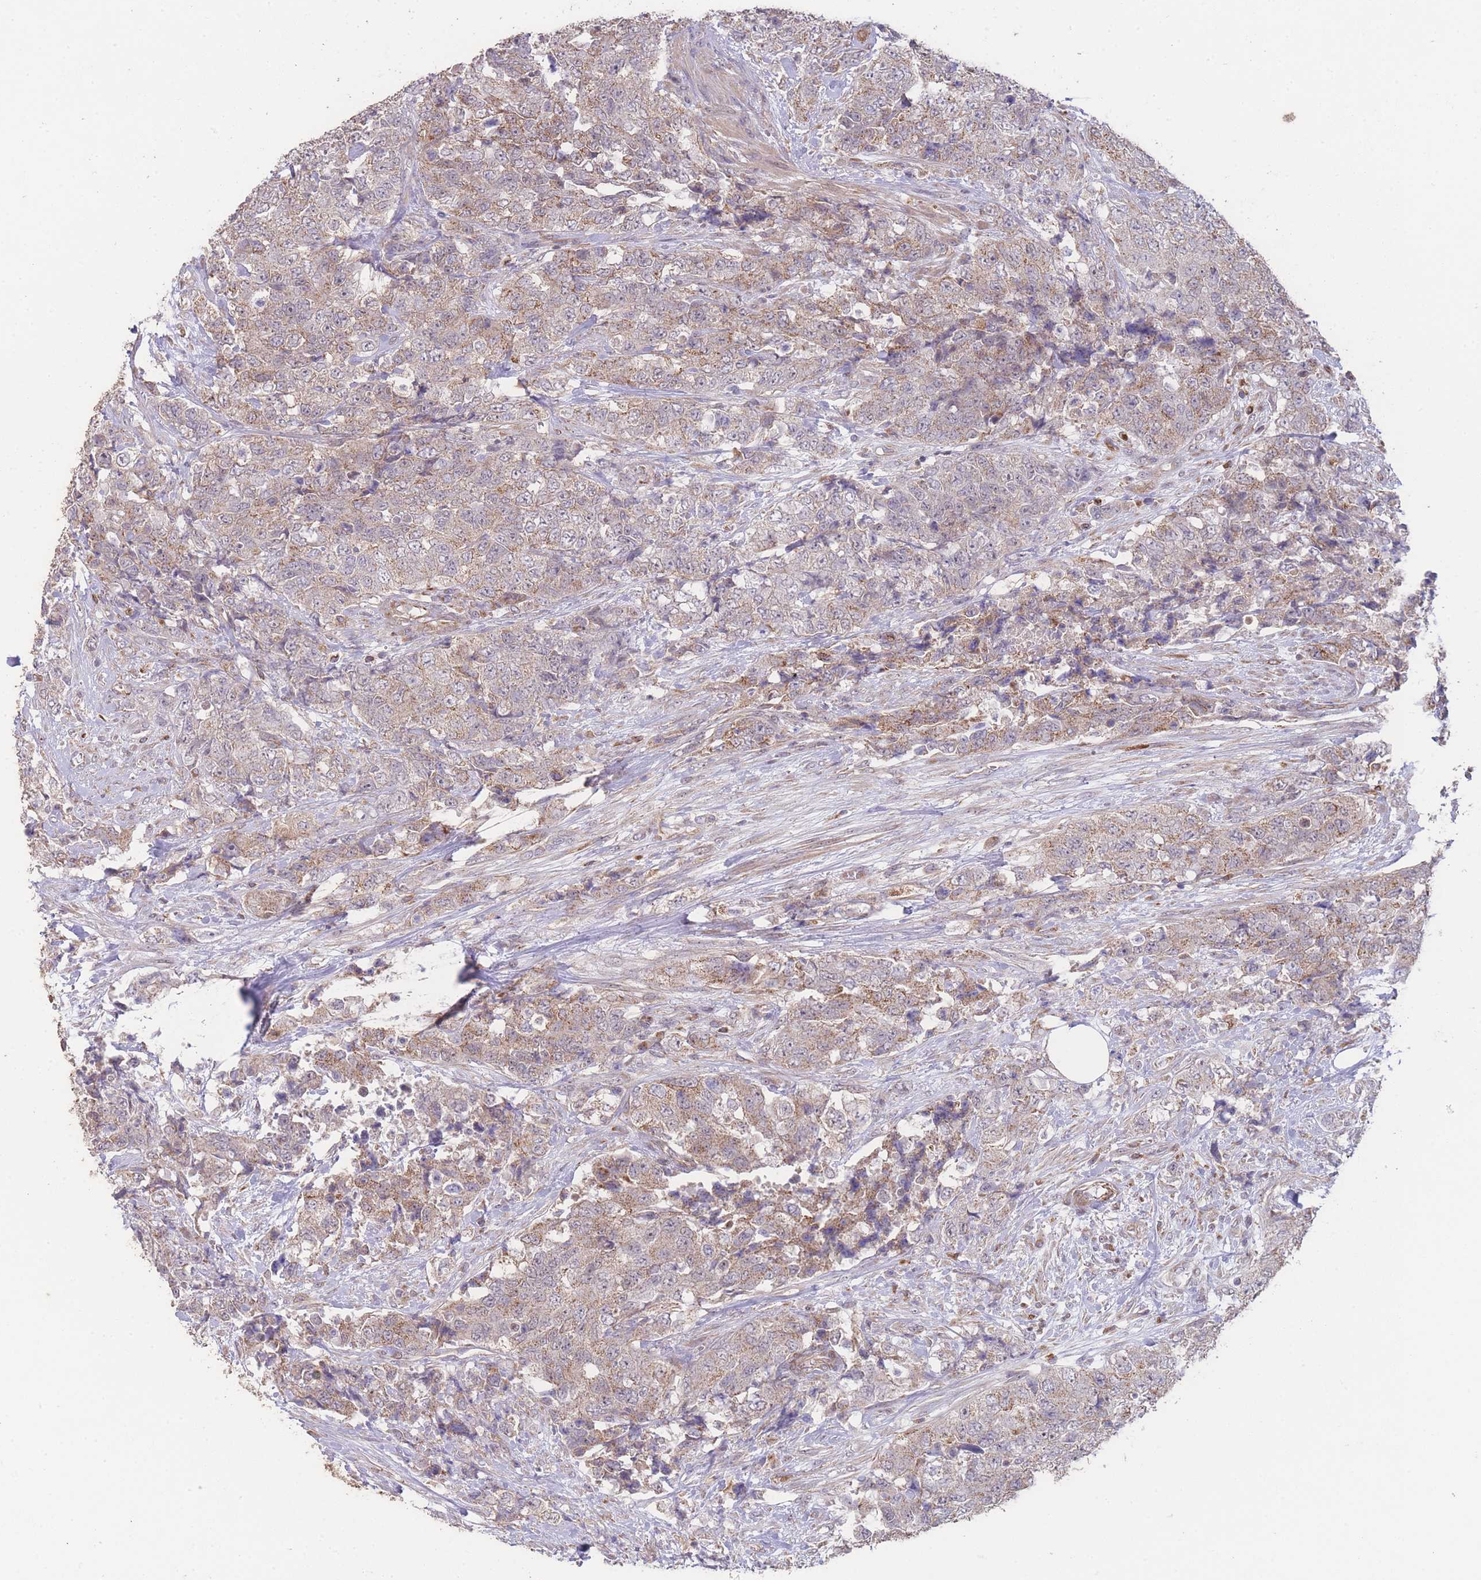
{"staining": {"intensity": "moderate", "quantity": "<25%", "location": "cytoplasmic/membranous"}, "tissue": "urothelial cancer", "cell_type": "Tumor cells", "image_type": "cancer", "snomed": [{"axis": "morphology", "description": "Urothelial carcinoma, High grade"}, {"axis": "topography", "description": "Urinary bladder"}], "caption": "Urothelial carcinoma (high-grade) was stained to show a protein in brown. There is low levels of moderate cytoplasmic/membranous expression in approximately <25% of tumor cells. Using DAB (3,3'-diaminobenzidine) (brown) and hematoxylin (blue) stains, captured at high magnification using brightfield microscopy.", "gene": "PXMP4", "patient": {"sex": "female", "age": 78}}